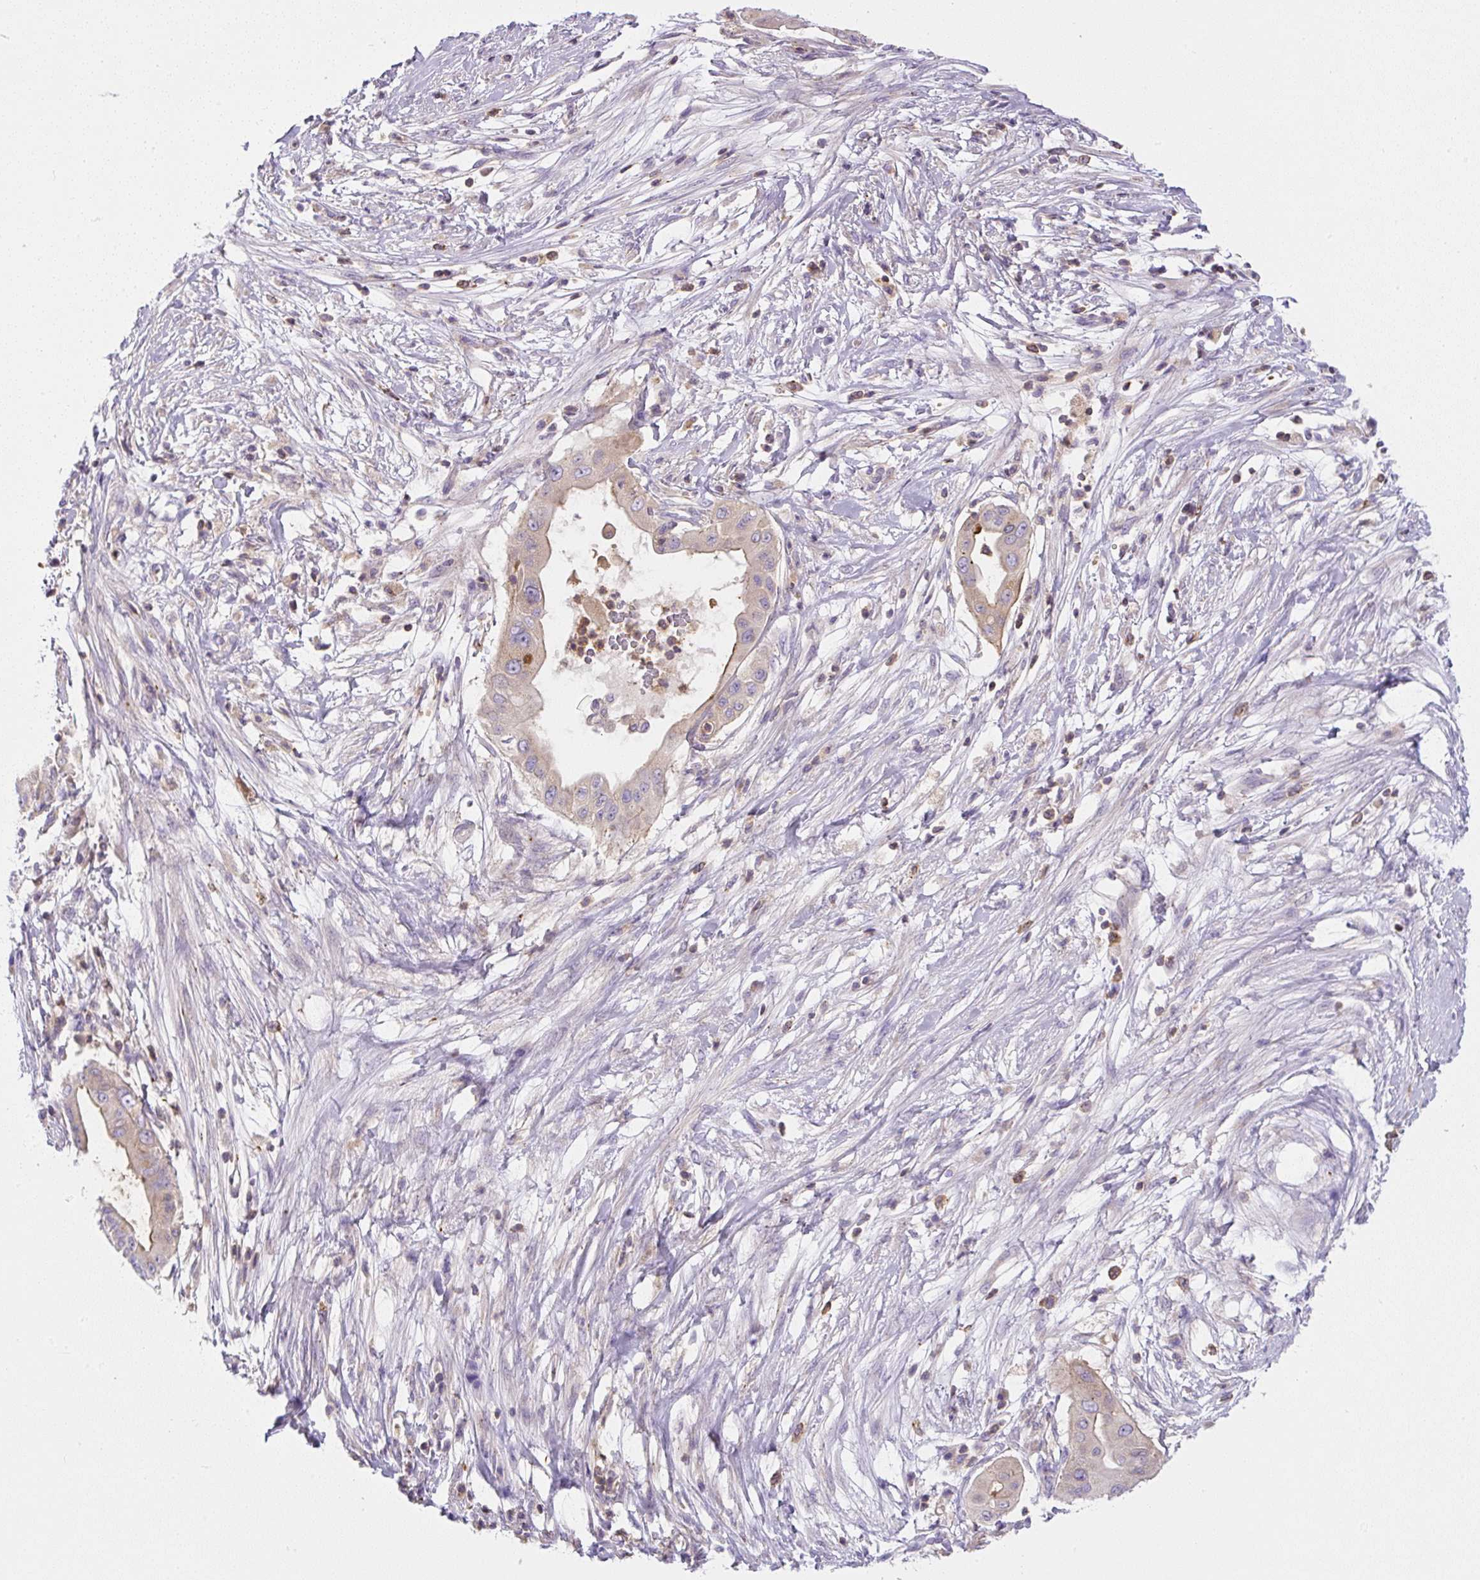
{"staining": {"intensity": "weak", "quantity": "25%-75%", "location": "cytoplasmic/membranous"}, "tissue": "pancreatic cancer", "cell_type": "Tumor cells", "image_type": "cancer", "snomed": [{"axis": "morphology", "description": "Adenocarcinoma, NOS"}, {"axis": "topography", "description": "Pancreas"}], "caption": "Immunohistochemical staining of human pancreatic cancer reveals low levels of weak cytoplasmic/membranous positivity in about 25%-75% of tumor cells. The protein of interest is stained brown, and the nuclei are stained in blue (DAB (3,3'-diaminobenzidine) IHC with brightfield microscopy, high magnification).", "gene": "PIP5KL1", "patient": {"sex": "male", "age": 68}}